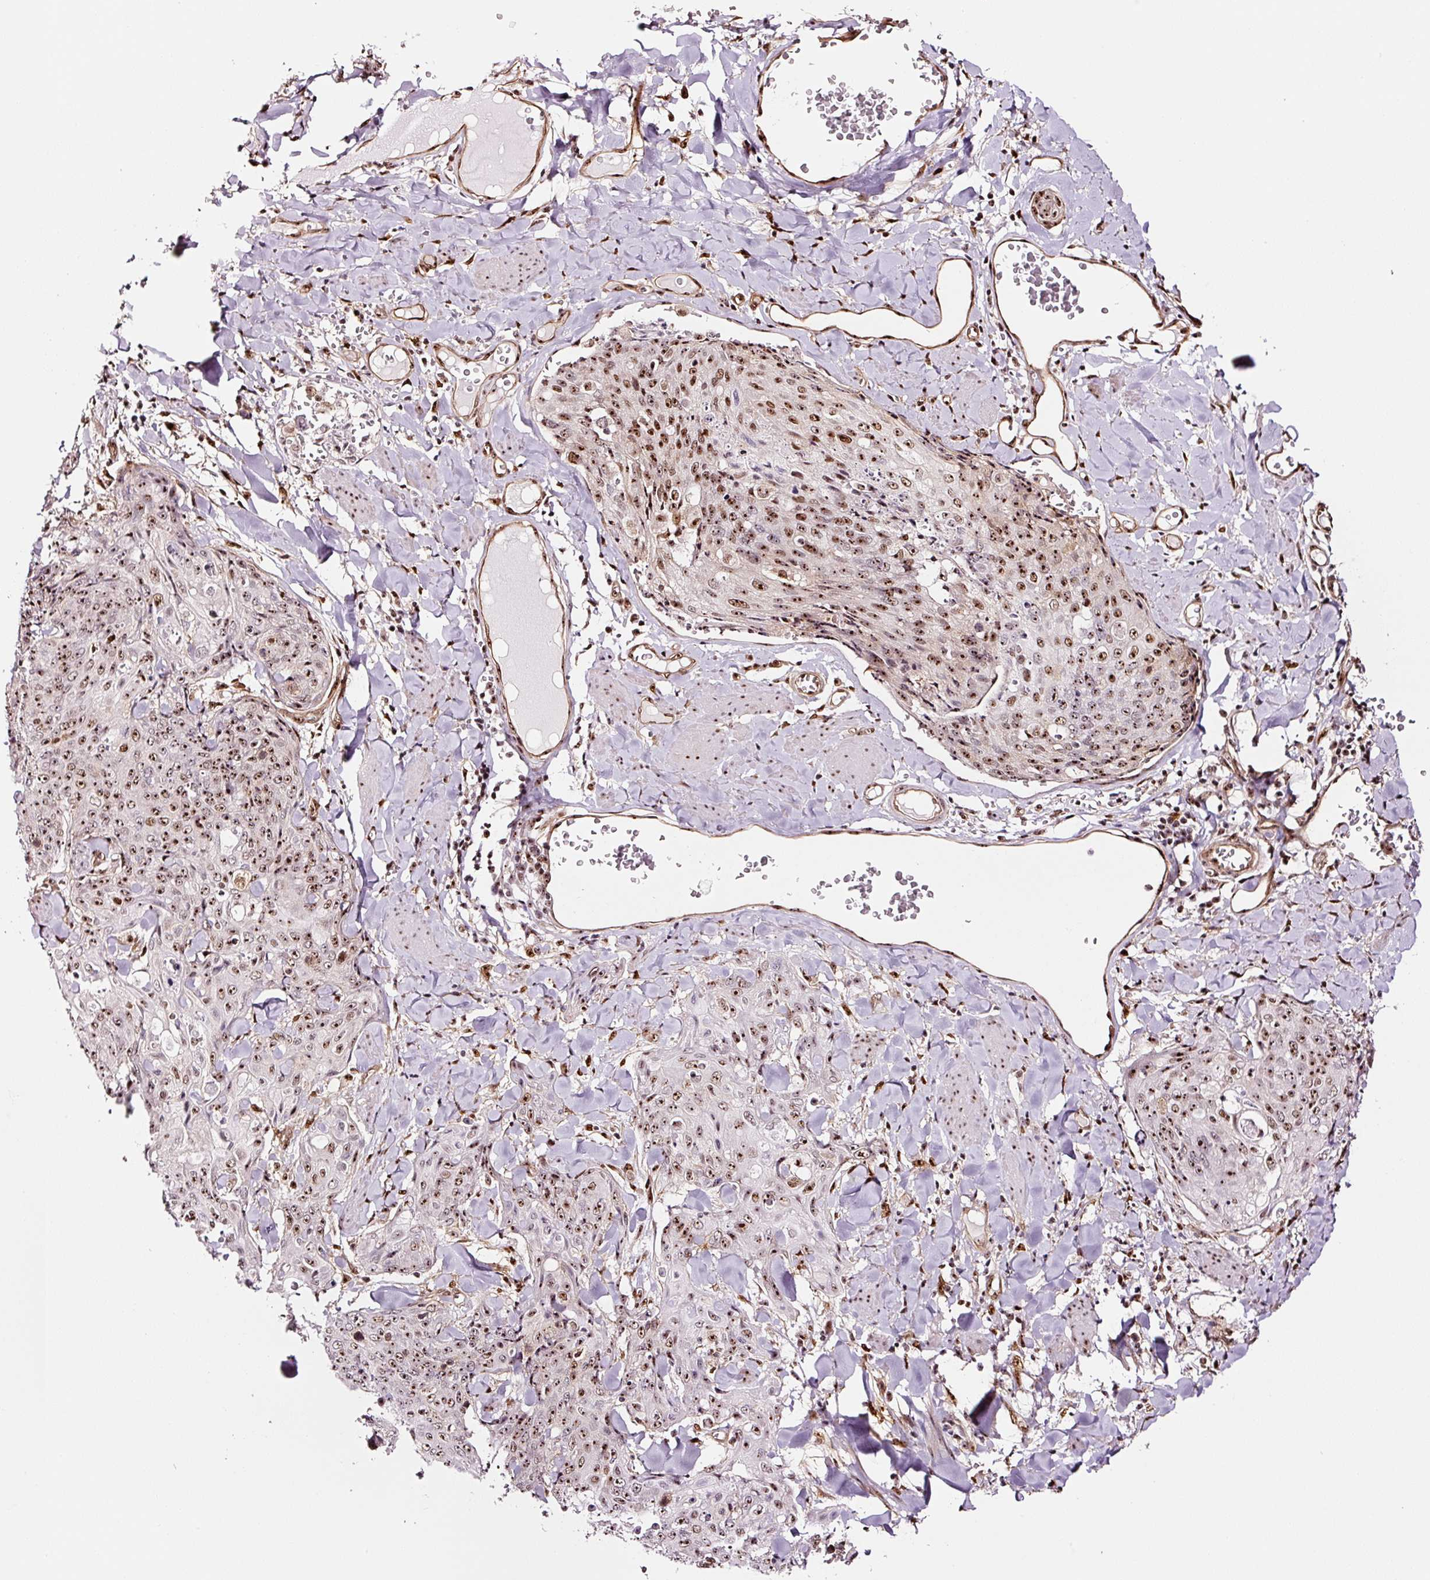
{"staining": {"intensity": "moderate", "quantity": ">75%", "location": "nuclear"}, "tissue": "skin cancer", "cell_type": "Tumor cells", "image_type": "cancer", "snomed": [{"axis": "morphology", "description": "Squamous cell carcinoma, NOS"}, {"axis": "topography", "description": "Skin"}, {"axis": "topography", "description": "Vulva"}], "caption": "Human squamous cell carcinoma (skin) stained with a brown dye reveals moderate nuclear positive expression in approximately >75% of tumor cells.", "gene": "GNL3", "patient": {"sex": "female", "age": 85}}